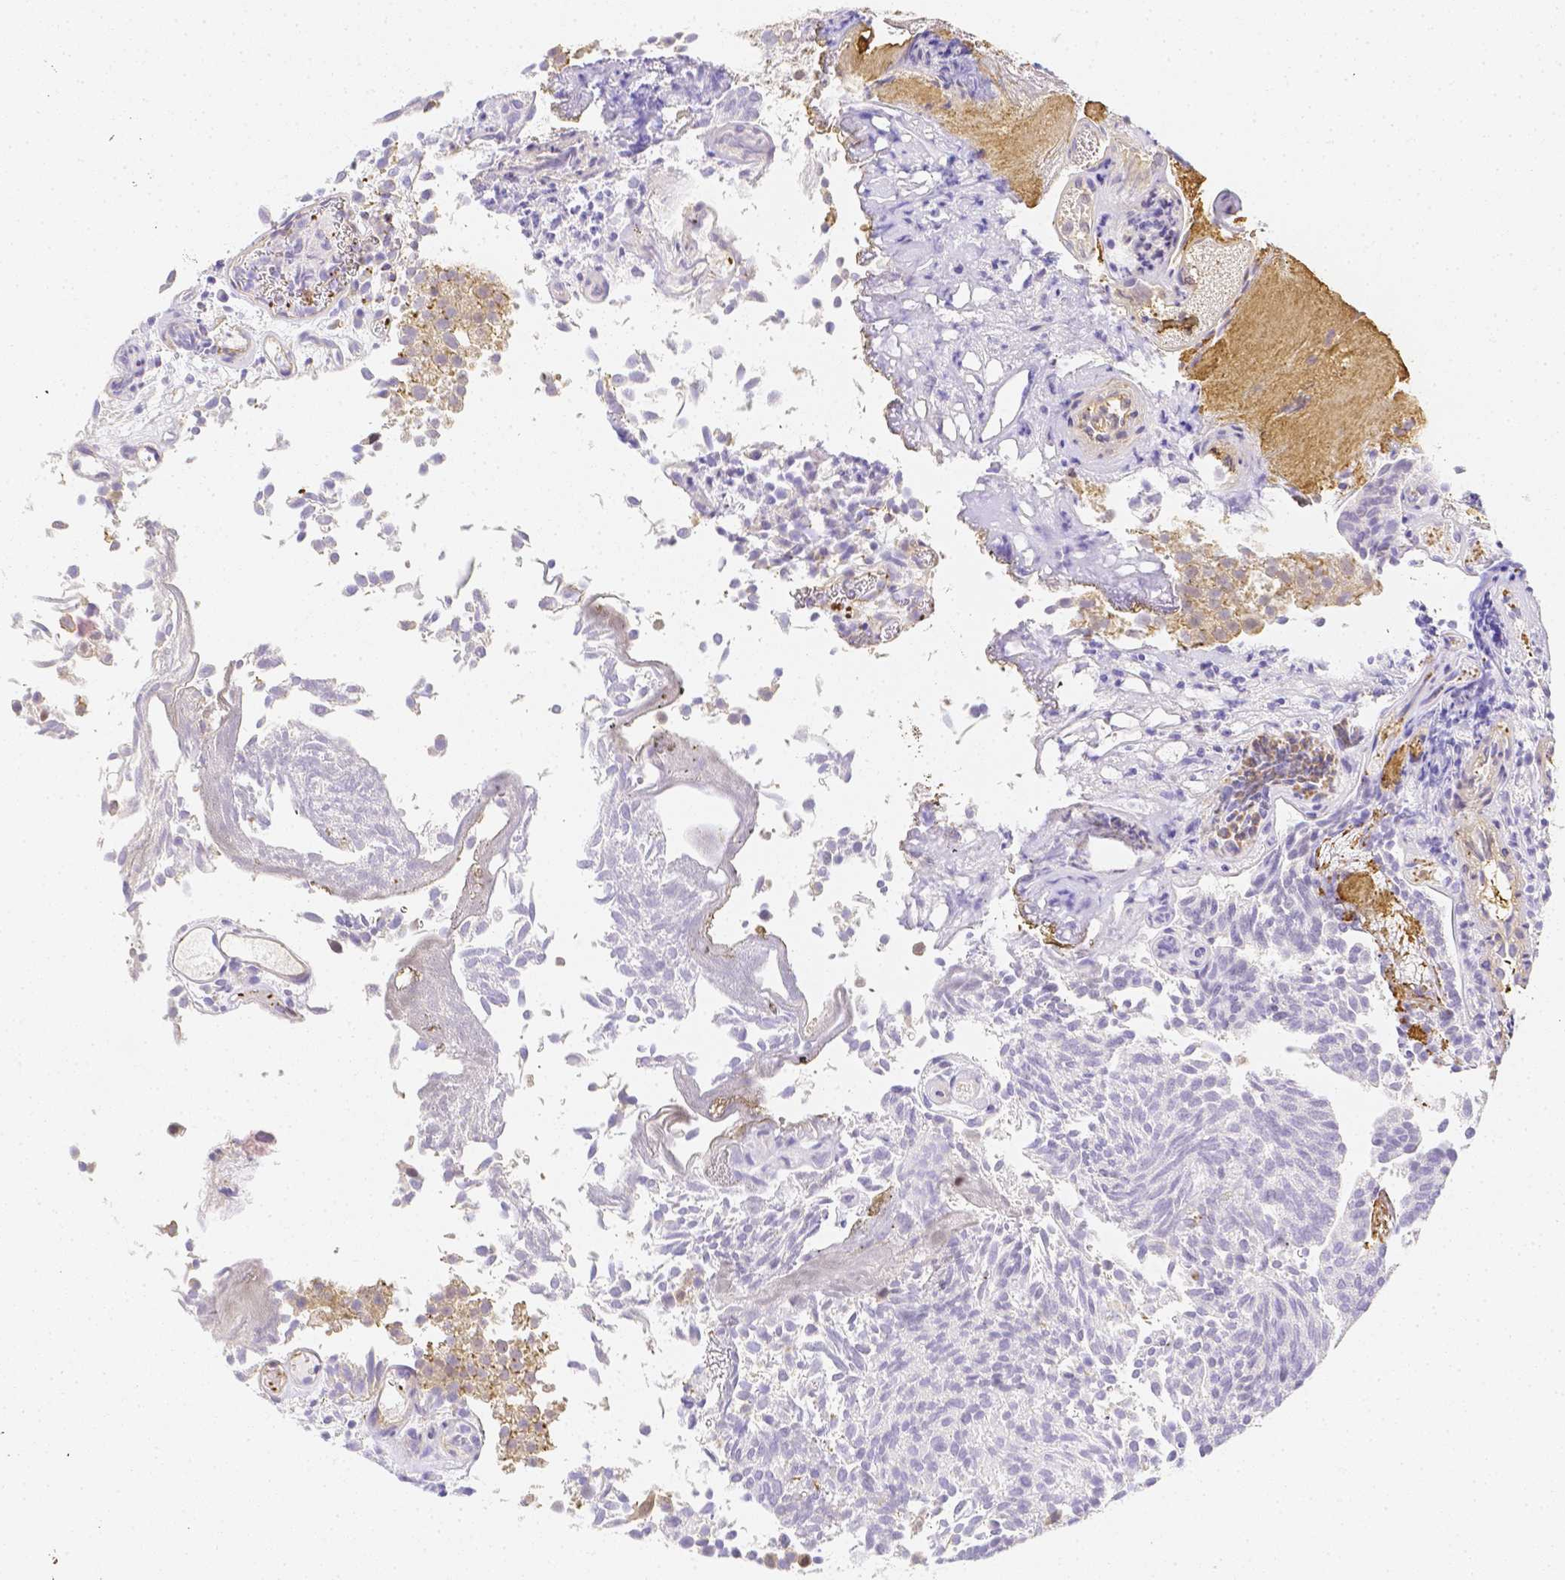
{"staining": {"intensity": "negative", "quantity": "none", "location": "none"}, "tissue": "urothelial cancer", "cell_type": "Tumor cells", "image_type": "cancer", "snomed": [{"axis": "morphology", "description": "Urothelial carcinoma, Low grade"}, {"axis": "topography", "description": "Urinary bladder"}], "caption": "This is an IHC micrograph of urothelial cancer. There is no staining in tumor cells.", "gene": "ASAH2", "patient": {"sex": "female", "age": 79}}